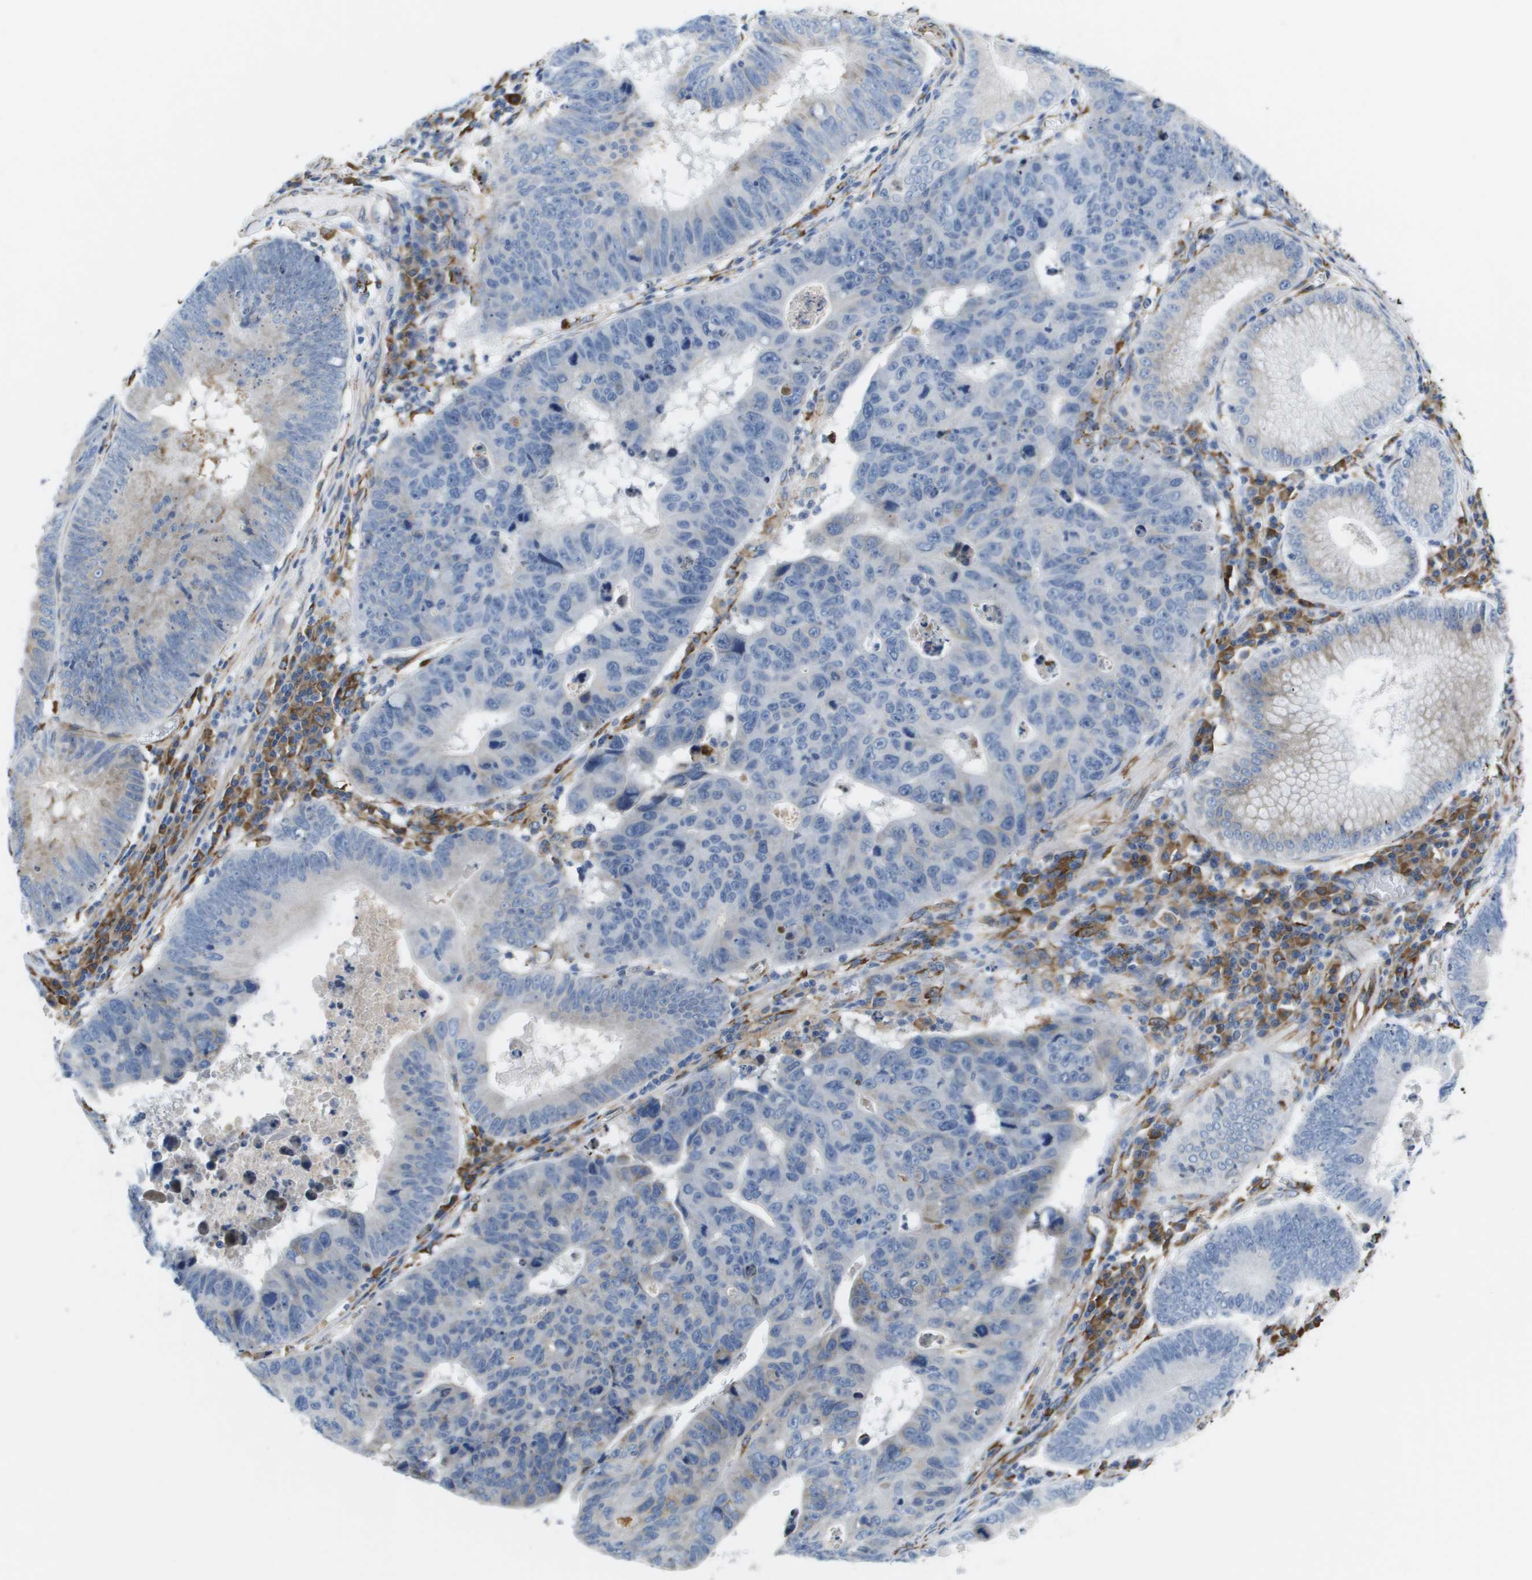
{"staining": {"intensity": "weak", "quantity": "<25%", "location": "cytoplasmic/membranous"}, "tissue": "stomach cancer", "cell_type": "Tumor cells", "image_type": "cancer", "snomed": [{"axis": "morphology", "description": "Adenocarcinoma, NOS"}, {"axis": "topography", "description": "Stomach"}], "caption": "High magnification brightfield microscopy of stomach adenocarcinoma stained with DAB (brown) and counterstained with hematoxylin (blue): tumor cells show no significant expression. (Brightfield microscopy of DAB (3,3'-diaminobenzidine) IHC at high magnification).", "gene": "ST3GAL2", "patient": {"sex": "male", "age": 59}}